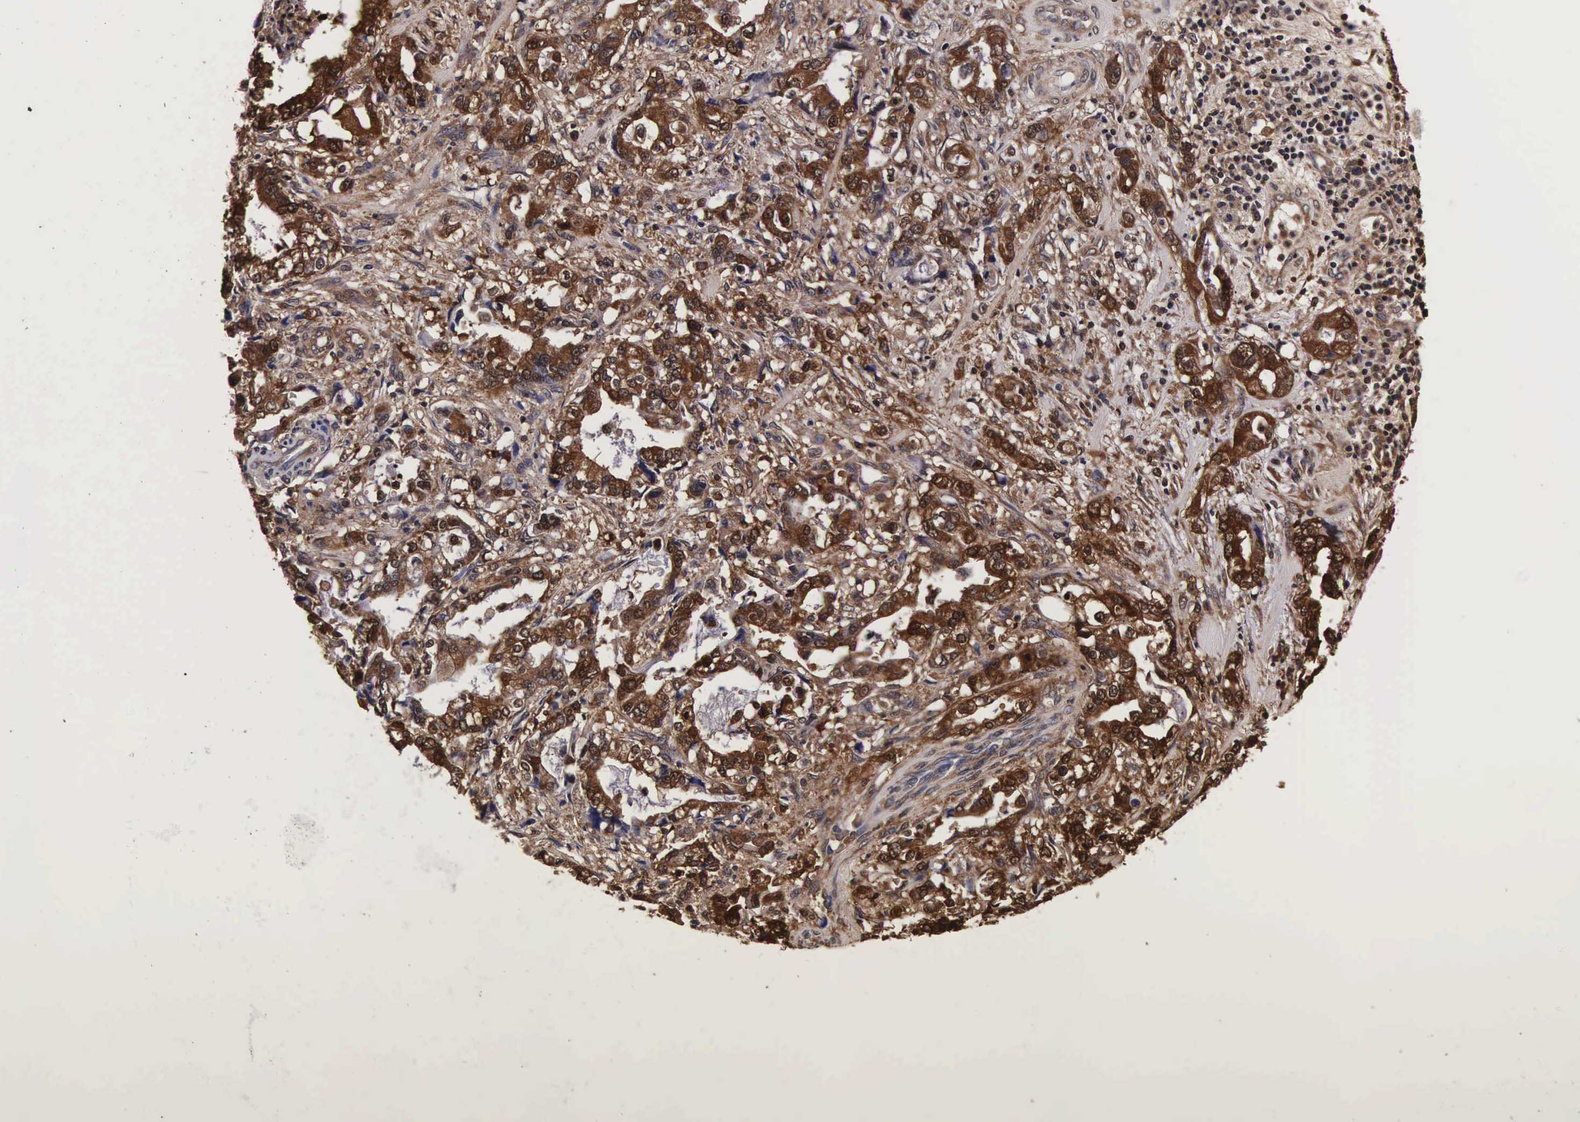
{"staining": {"intensity": "strong", "quantity": ">75%", "location": "cytoplasmic/membranous,nuclear"}, "tissue": "stomach cancer", "cell_type": "Tumor cells", "image_type": "cancer", "snomed": [{"axis": "morphology", "description": "Adenocarcinoma, NOS"}, {"axis": "topography", "description": "Pancreas"}, {"axis": "topography", "description": "Stomach, upper"}], "caption": "Stomach adenocarcinoma stained with DAB immunohistochemistry (IHC) exhibits high levels of strong cytoplasmic/membranous and nuclear expression in approximately >75% of tumor cells.", "gene": "TECPR2", "patient": {"sex": "male", "age": 77}}